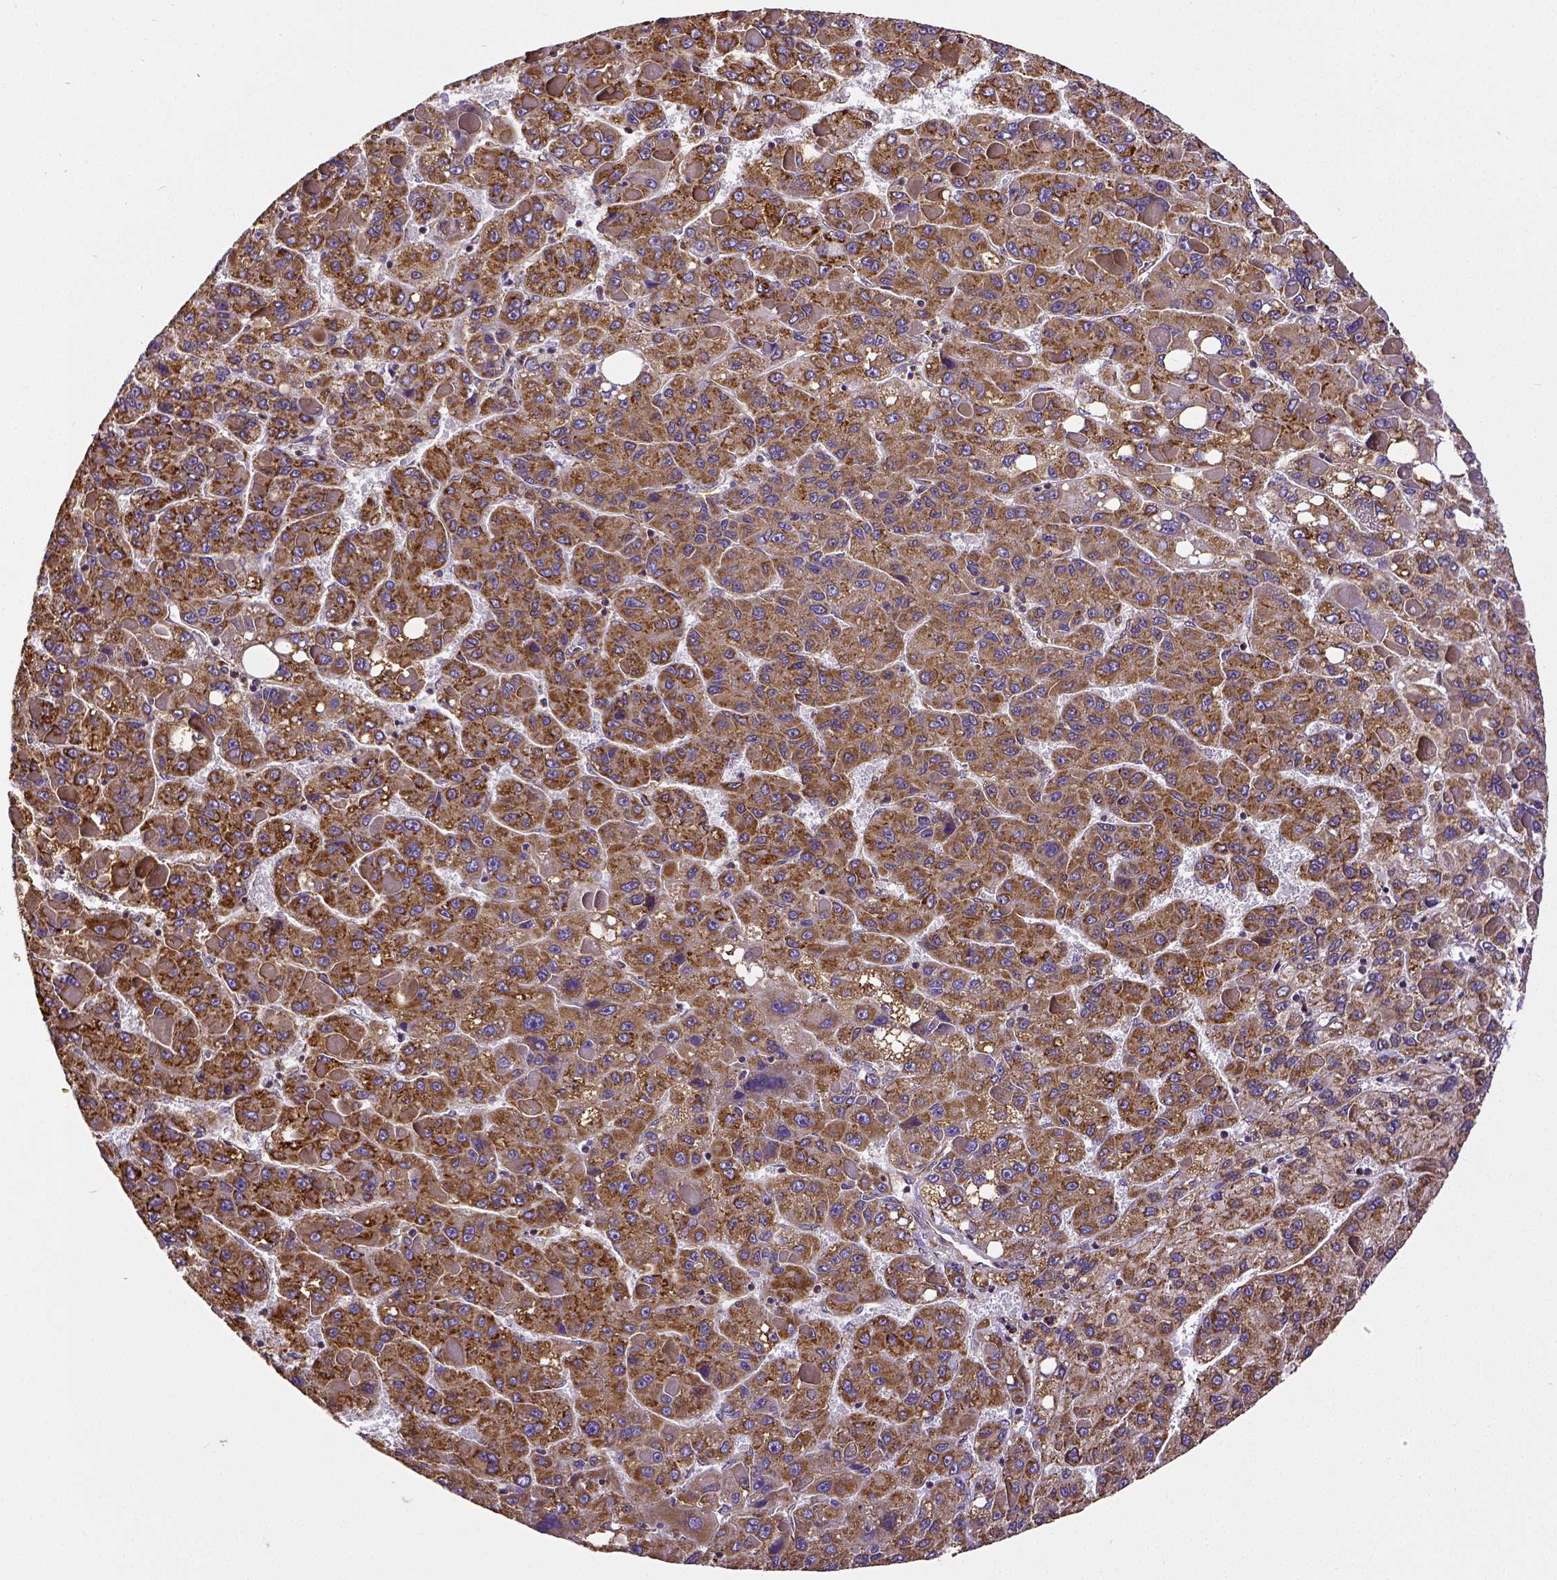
{"staining": {"intensity": "moderate", "quantity": ">75%", "location": "cytoplasmic/membranous"}, "tissue": "liver cancer", "cell_type": "Tumor cells", "image_type": "cancer", "snomed": [{"axis": "morphology", "description": "Carcinoma, Hepatocellular, NOS"}, {"axis": "topography", "description": "Liver"}], "caption": "IHC of human hepatocellular carcinoma (liver) reveals medium levels of moderate cytoplasmic/membranous expression in about >75% of tumor cells.", "gene": "MTDH", "patient": {"sex": "female", "age": 82}}